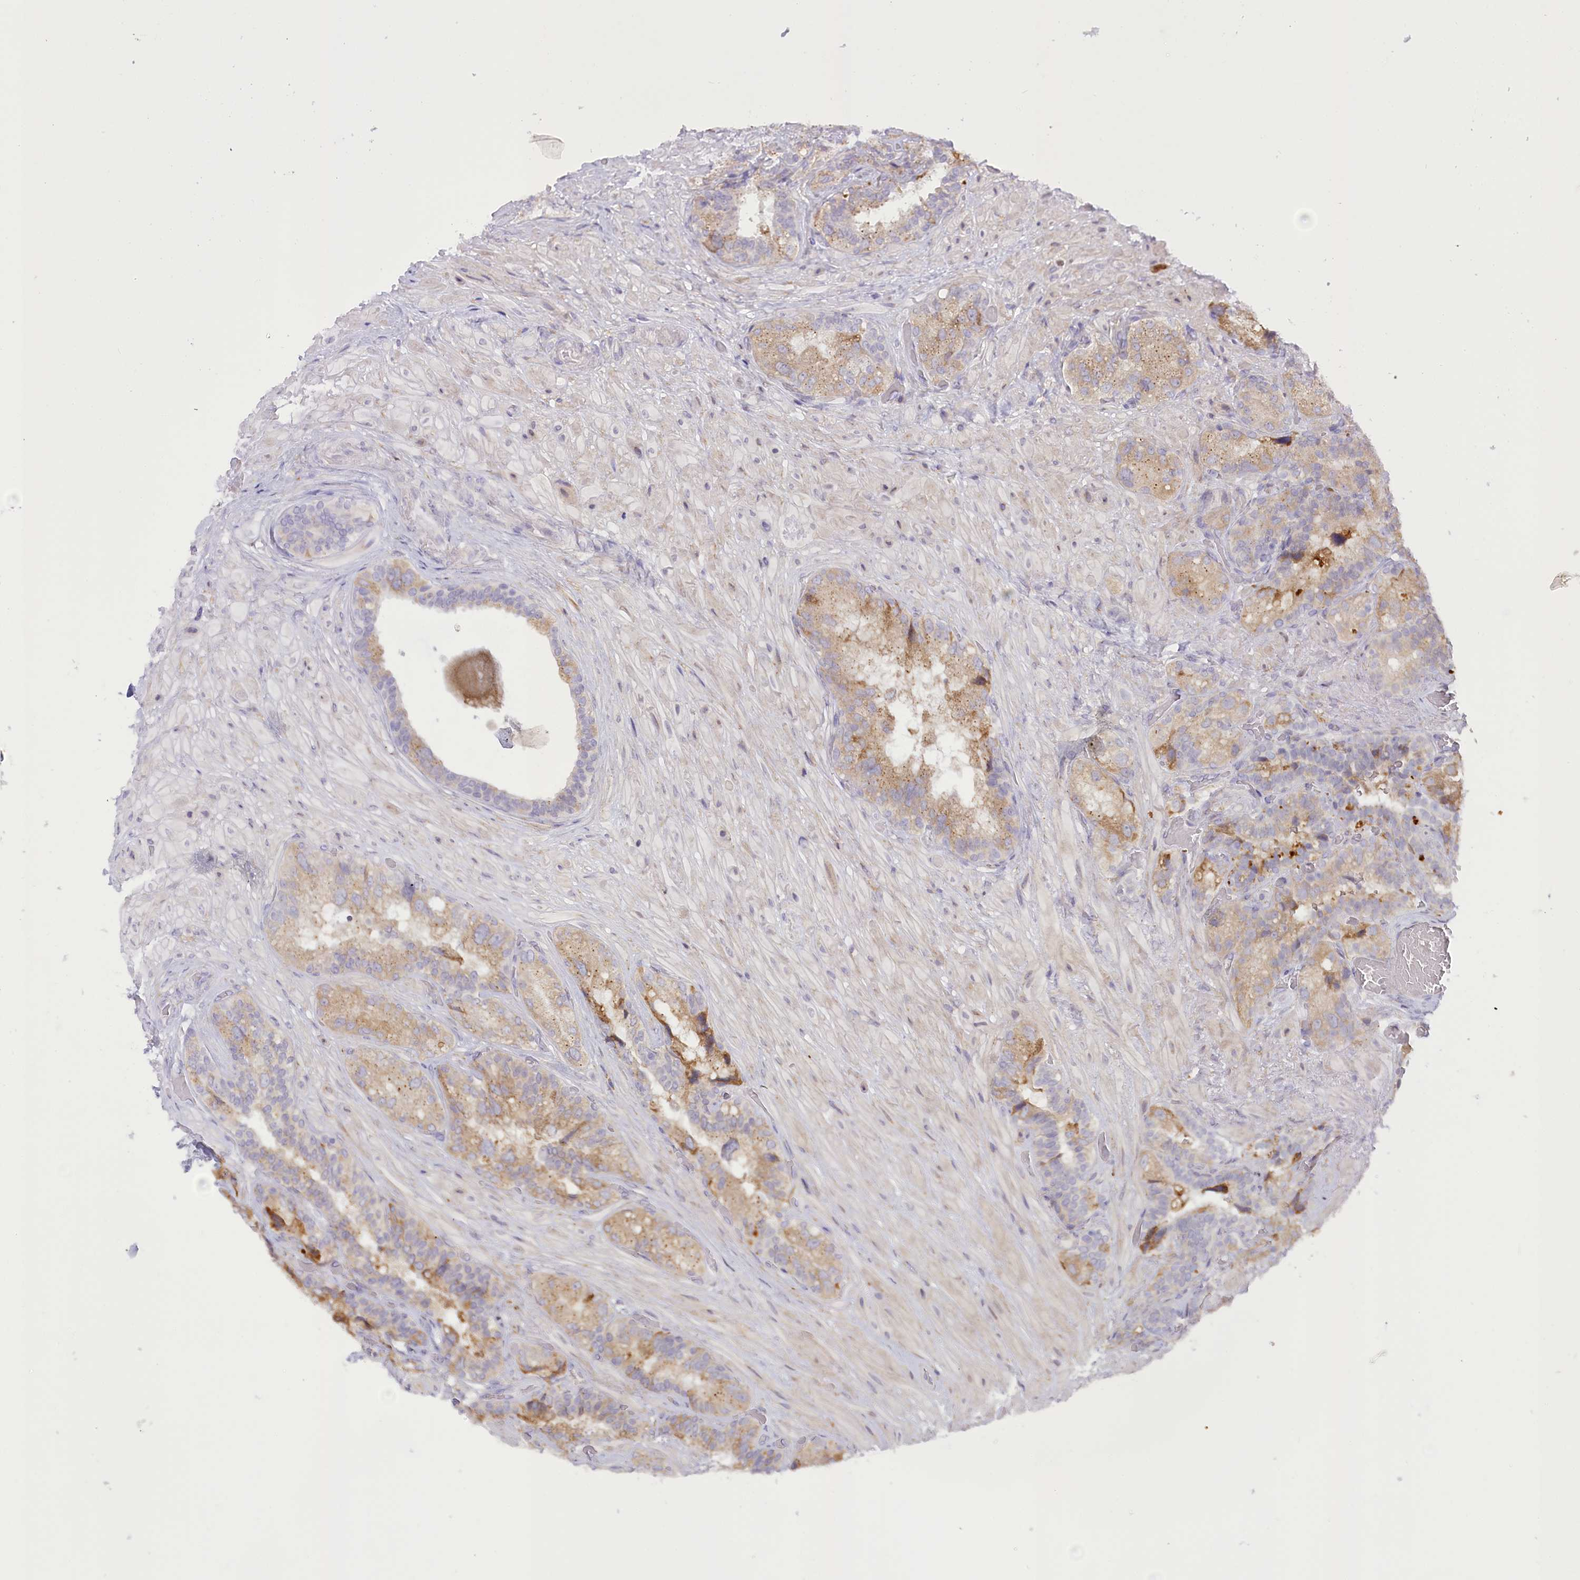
{"staining": {"intensity": "moderate", "quantity": ">75%", "location": "cytoplasmic/membranous"}, "tissue": "seminal vesicle", "cell_type": "Glandular cells", "image_type": "normal", "snomed": [{"axis": "morphology", "description": "Normal tissue, NOS"}, {"axis": "topography", "description": "Prostate and seminal vesicle, NOS"}, {"axis": "topography", "description": "Prostate"}, {"axis": "topography", "description": "Seminal veicle"}], "caption": "DAB immunohistochemical staining of normal seminal vesicle displays moderate cytoplasmic/membranous protein positivity in approximately >75% of glandular cells.", "gene": "NCKAP5", "patient": {"sex": "male", "age": 67}}